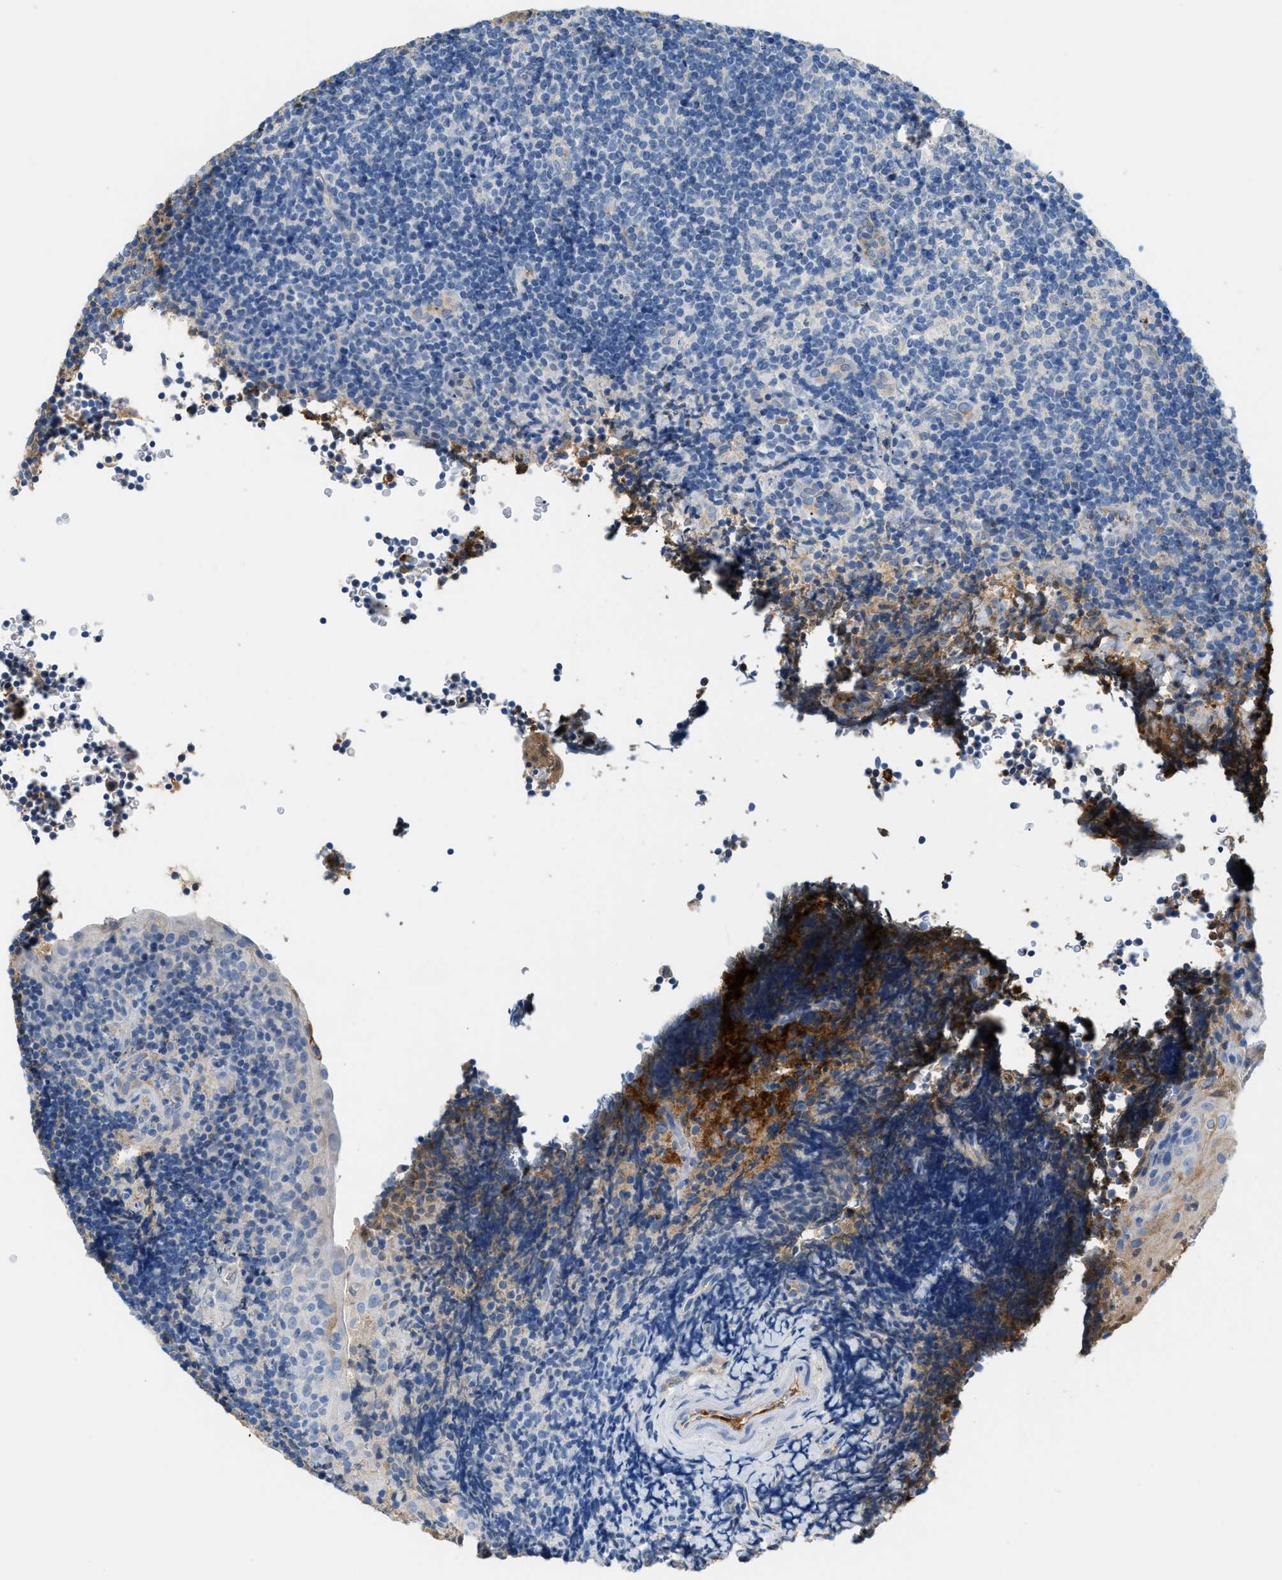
{"staining": {"intensity": "negative", "quantity": "none", "location": "none"}, "tissue": "tonsil", "cell_type": "Germinal center cells", "image_type": "normal", "snomed": [{"axis": "morphology", "description": "Normal tissue, NOS"}, {"axis": "topography", "description": "Tonsil"}], "caption": "This is a image of immunohistochemistry staining of normal tonsil, which shows no expression in germinal center cells.", "gene": "CFI", "patient": {"sex": "male", "age": 37}}